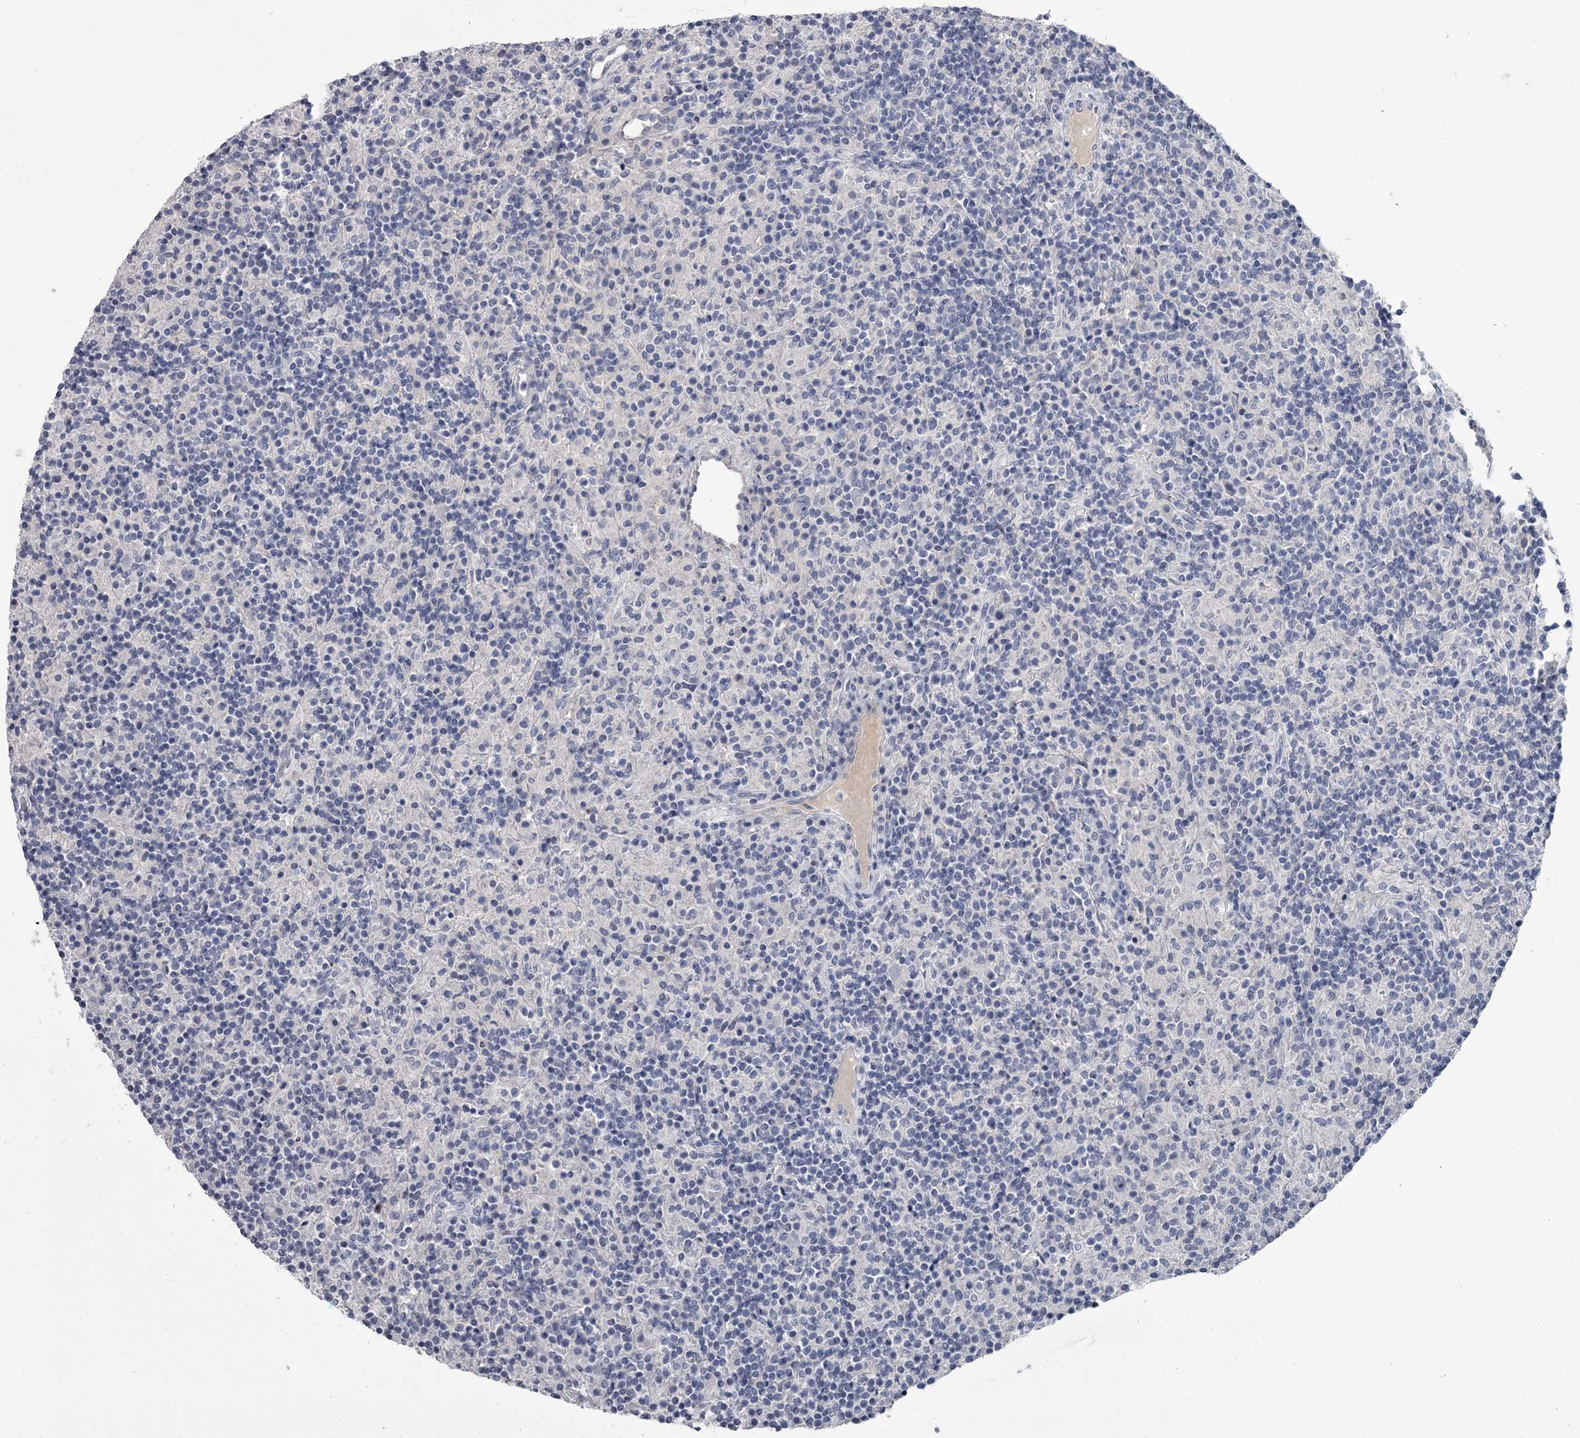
{"staining": {"intensity": "negative", "quantity": "none", "location": "none"}, "tissue": "lymphoma", "cell_type": "Tumor cells", "image_type": "cancer", "snomed": [{"axis": "morphology", "description": "Hodgkin's disease, NOS"}, {"axis": "topography", "description": "Lymph node"}], "caption": "Lymphoma was stained to show a protein in brown. There is no significant staining in tumor cells. Brightfield microscopy of IHC stained with DAB (3,3'-diaminobenzidine) (brown) and hematoxylin (blue), captured at high magnification.", "gene": "DAO", "patient": {"sex": "male", "age": 70}}